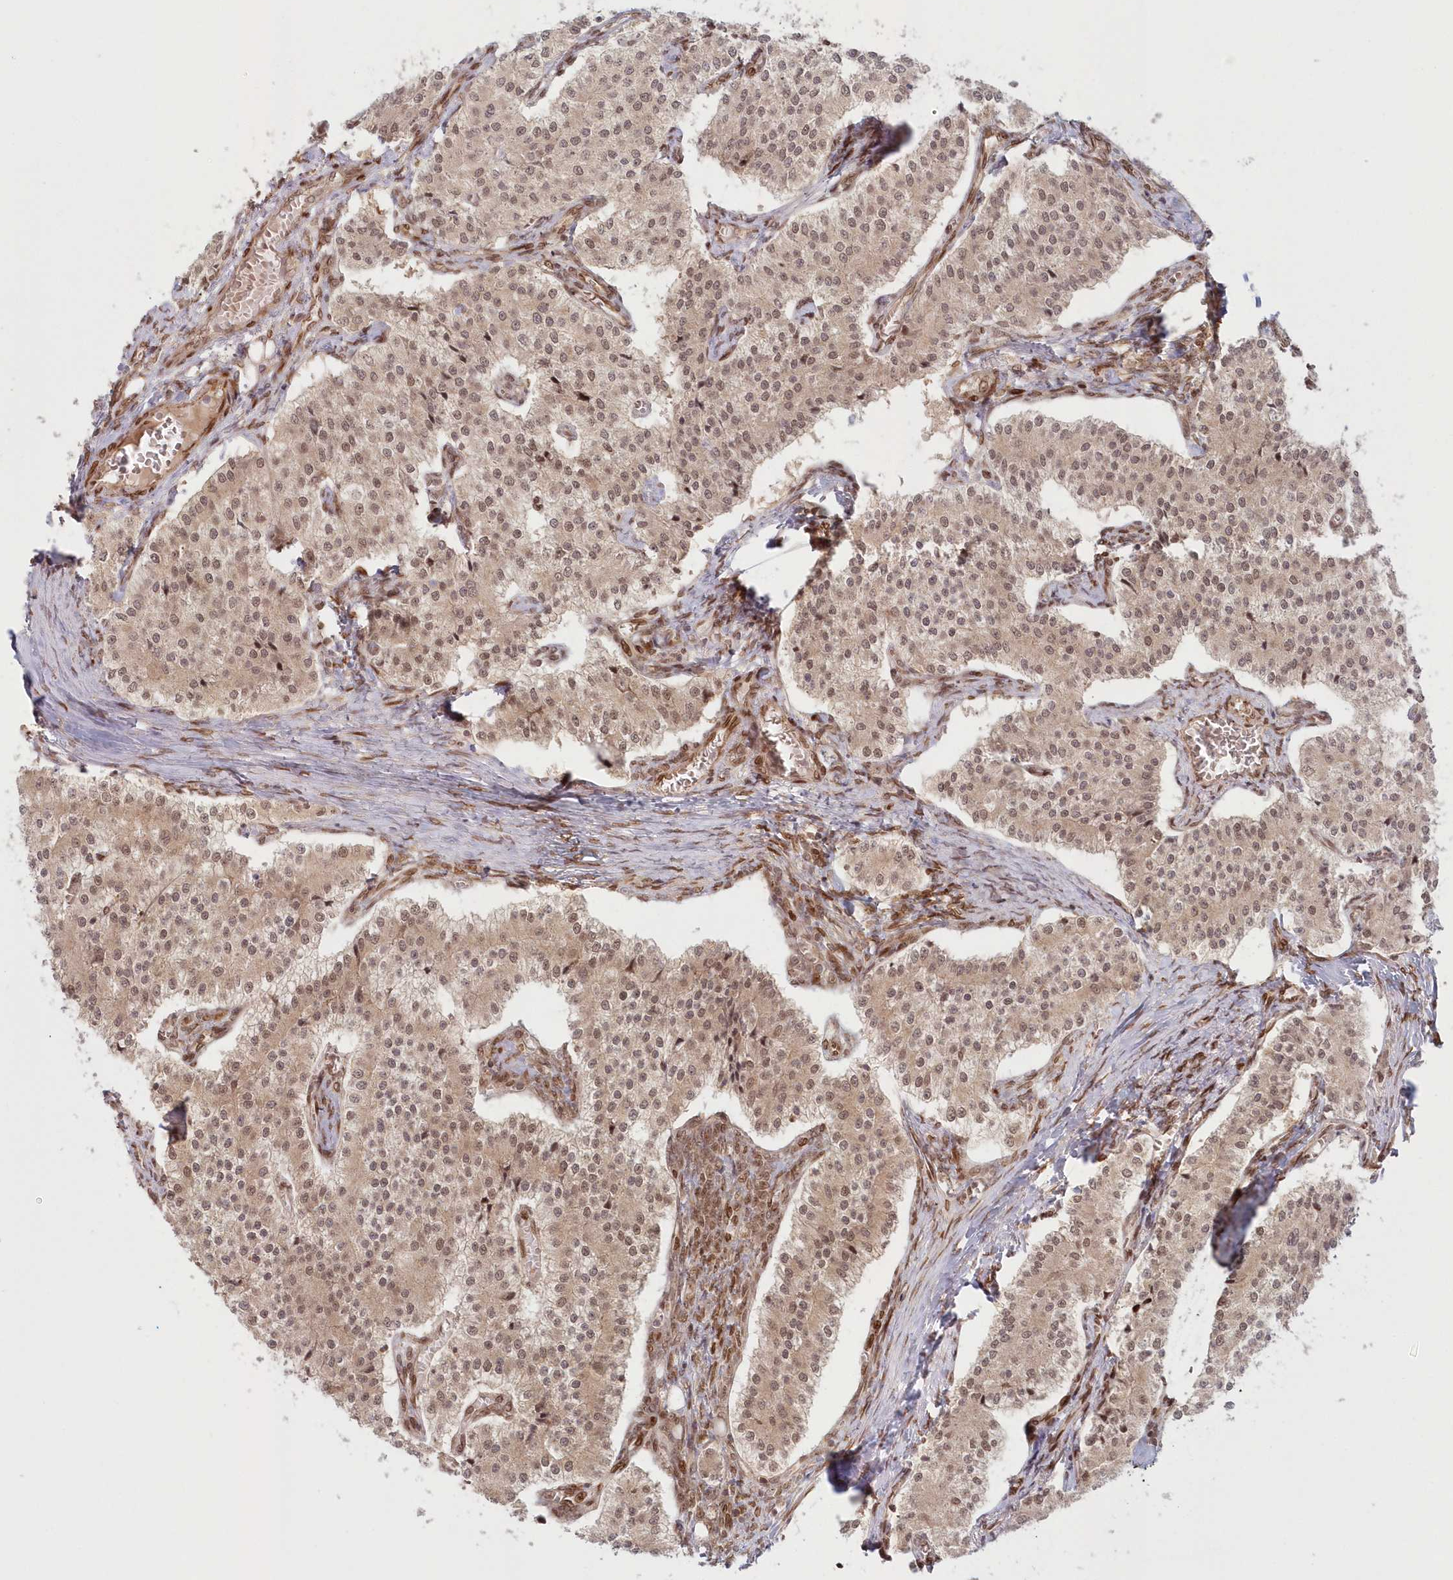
{"staining": {"intensity": "weak", "quantity": ">75%", "location": "cytoplasmic/membranous,nuclear"}, "tissue": "carcinoid", "cell_type": "Tumor cells", "image_type": "cancer", "snomed": [{"axis": "morphology", "description": "Carcinoid, malignant, NOS"}, {"axis": "topography", "description": "Colon"}], "caption": "Brown immunohistochemical staining in carcinoid displays weak cytoplasmic/membranous and nuclear staining in approximately >75% of tumor cells.", "gene": "TOGARAM2", "patient": {"sex": "female", "age": 52}}